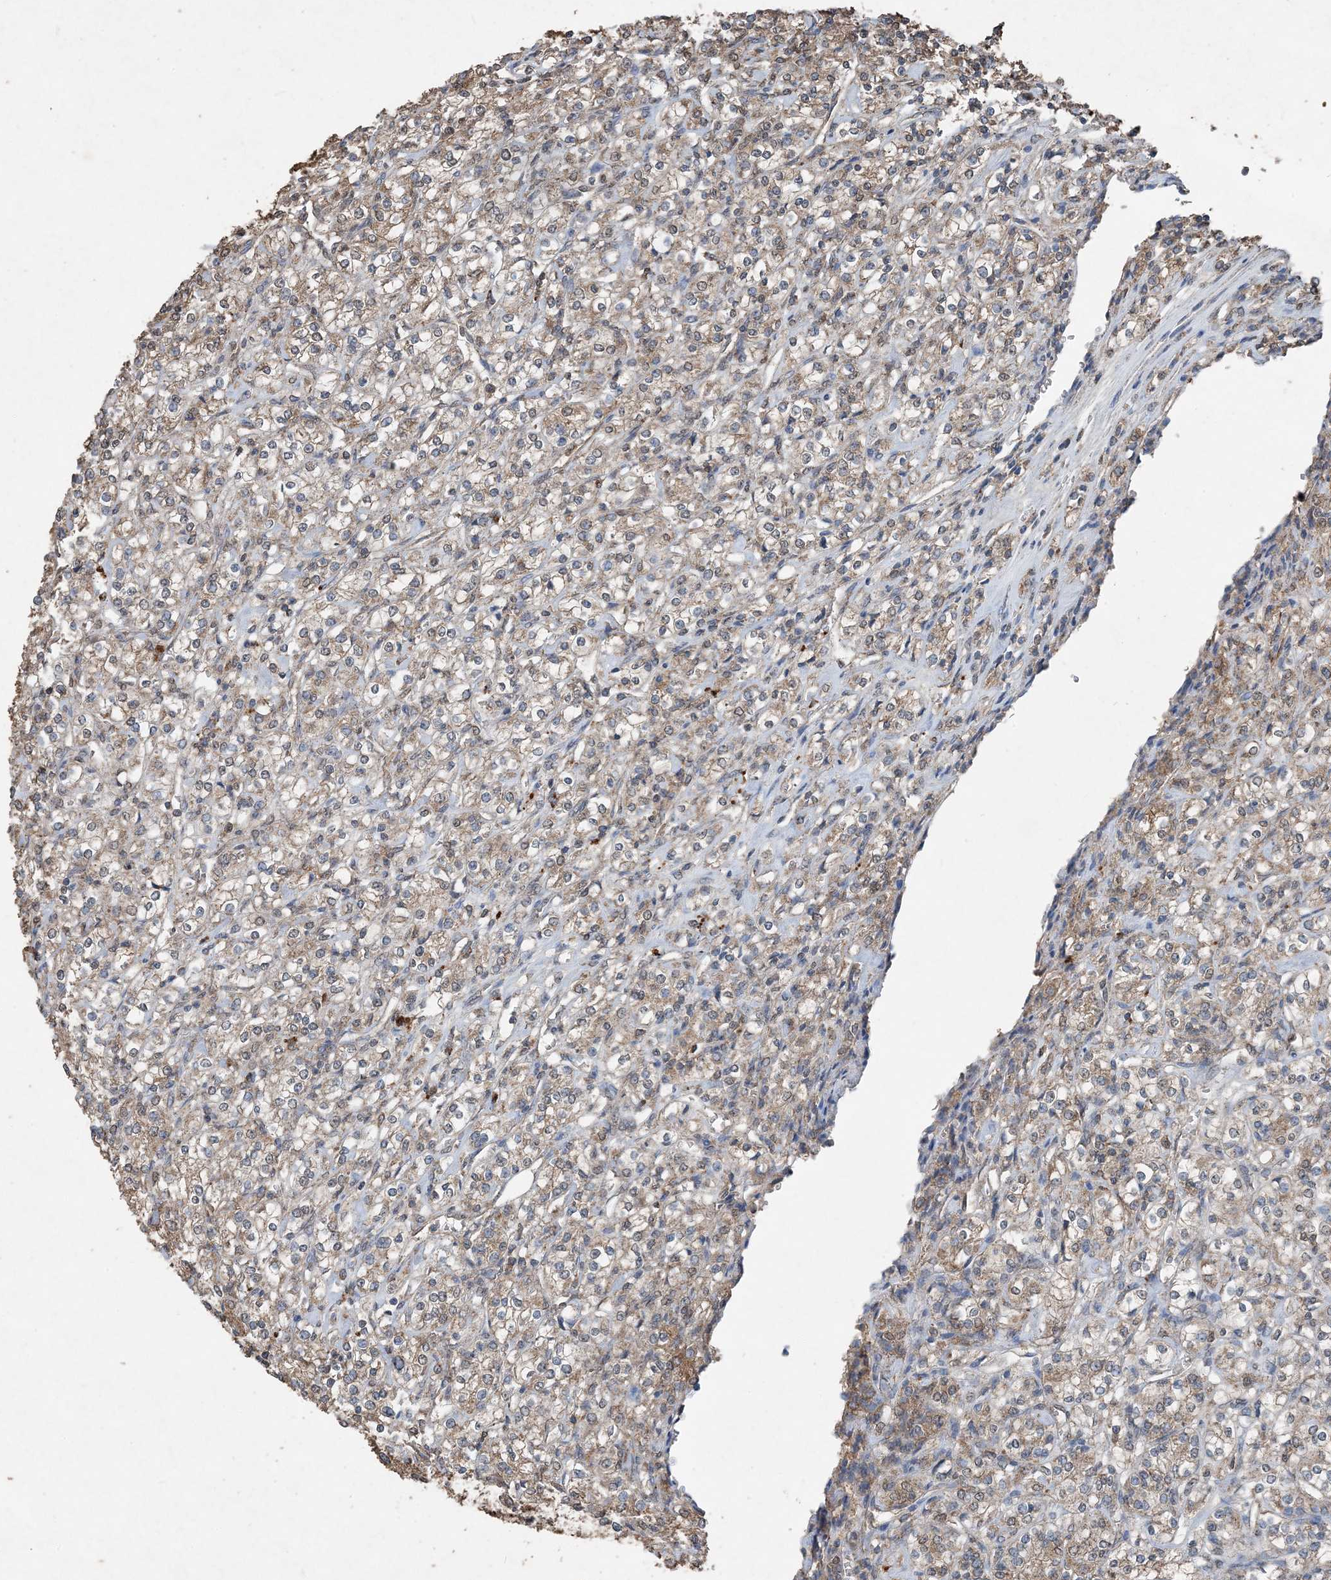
{"staining": {"intensity": "weak", "quantity": ">75%", "location": "cytoplasmic/membranous"}, "tissue": "renal cancer", "cell_type": "Tumor cells", "image_type": "cancer", "snomed": [{"axis": "morphology", "description": "Adenocarcinoma, NOS"}, {"axis": "topography", "description": "Kidney"}], "caption": "Renal cancer (adenocarcinoma) tissue shows weak cytoplasmic/membranous expression in about >75% of tumor cells, visualized by immunohistochemistry. (DAB (3,3'-diaminobenzidine) IHC, brown staining for protein, blue staining for nuclei).", "gene": "FCN3", "patient": {"sex": "male", "age": 77}}